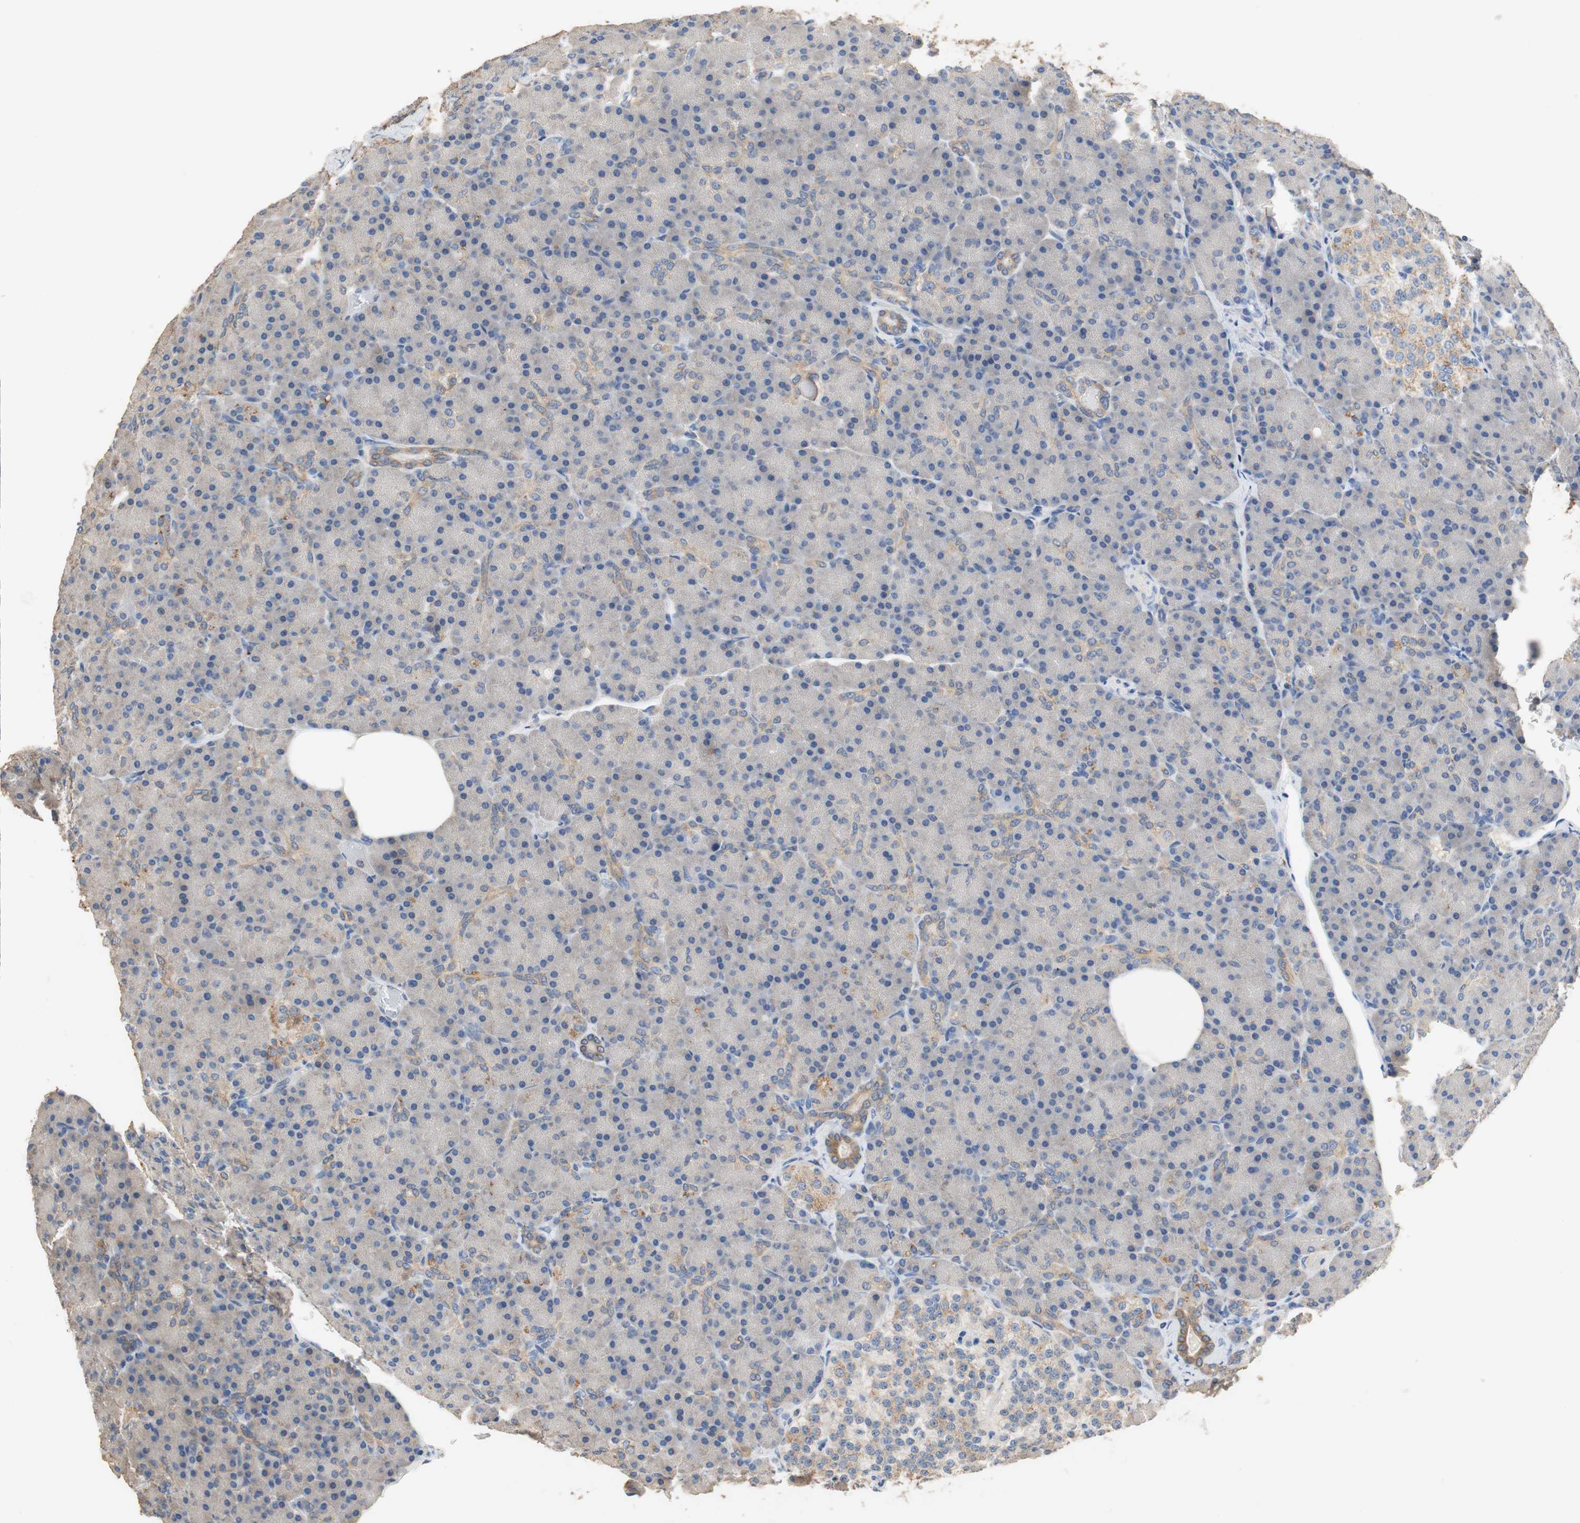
{"staining": {"intensity": "moderate", "quantity": "<25%", "location": "cytoplasmic/membranous"}, "tissue": "pancreas", "cell_type": "Exocrine glandular cells", "image_type": "normal", "snomed": [{"axis": "morphology", "description": "Normal tissue, NOS"}, {"axis": "topography", "description": "Pancreas"}], "caption": "The histopathology image exhibits a brown stain indicating the presence of a protein in the cytoplasmic/membranous of exocrine glandular cells in pancreas. The staining is performed using DAB (3,3'-diaminobenzidine) brown chromogen to label protein expression. The nuclei are counter-stained blue using hematoxylin.", "gene": "ADAP1", "patient": {"sex": "female", "age": 43}}